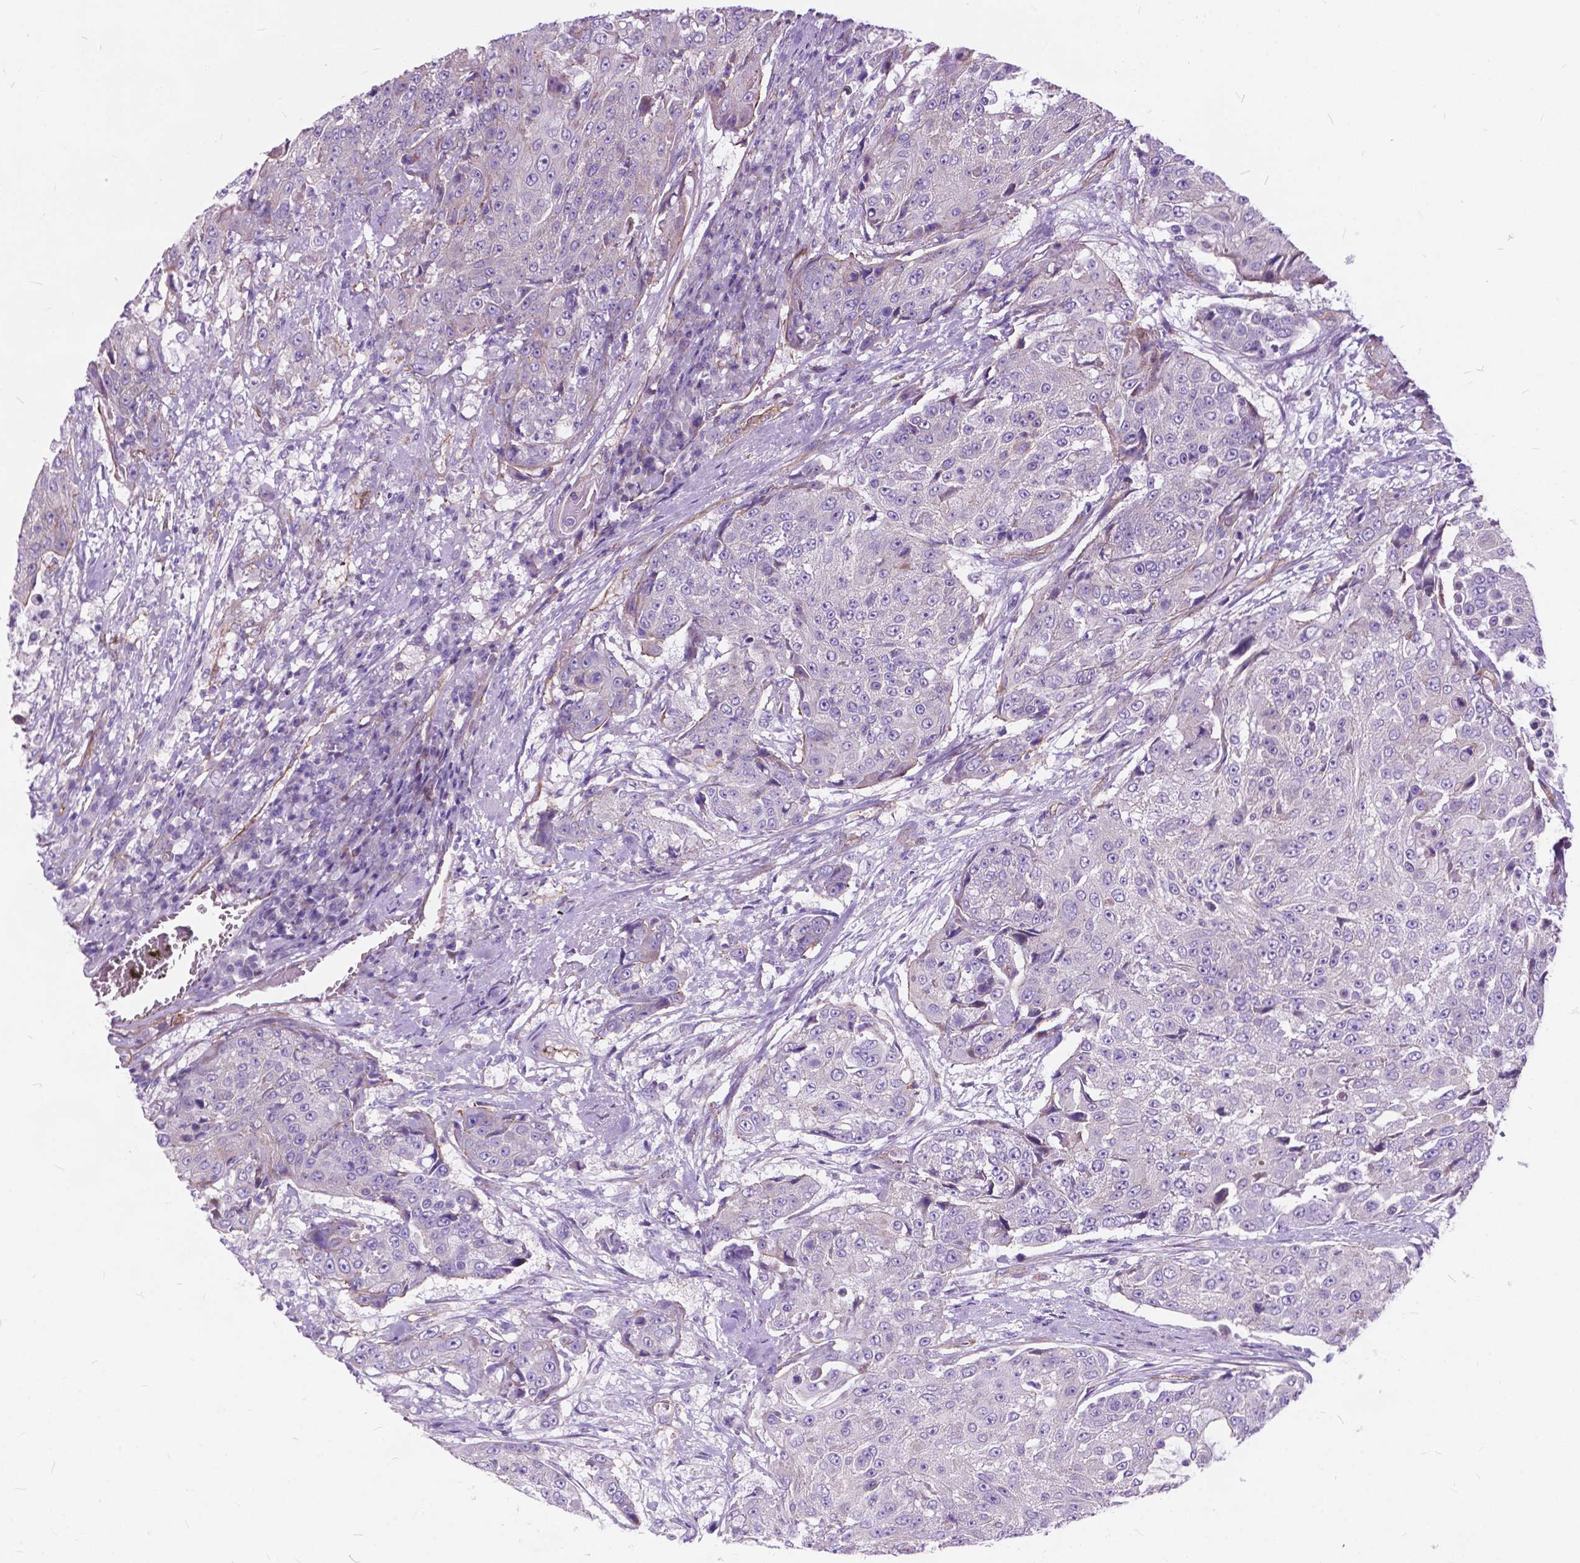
{"staining": {"intensity": "negative", "quantity": "none", "location": "none"}, "tissue": "urothelial cancer", "cell_type": "Tumor cells", "image_type": "cancer", "snomed": [{"axis": "morphology", "description": "Urothelial carcinoma, High grade"}, {"axis": "topography", "description": "Urinary bladder"}], "caption": "This is an immunohistochemistry (IHC) photomicrograph of high-grade urothelial carcinoma. There is no staining in tumor cells.", "gene": "FLT4", "patient": {"sex": "female", "age": 63}}